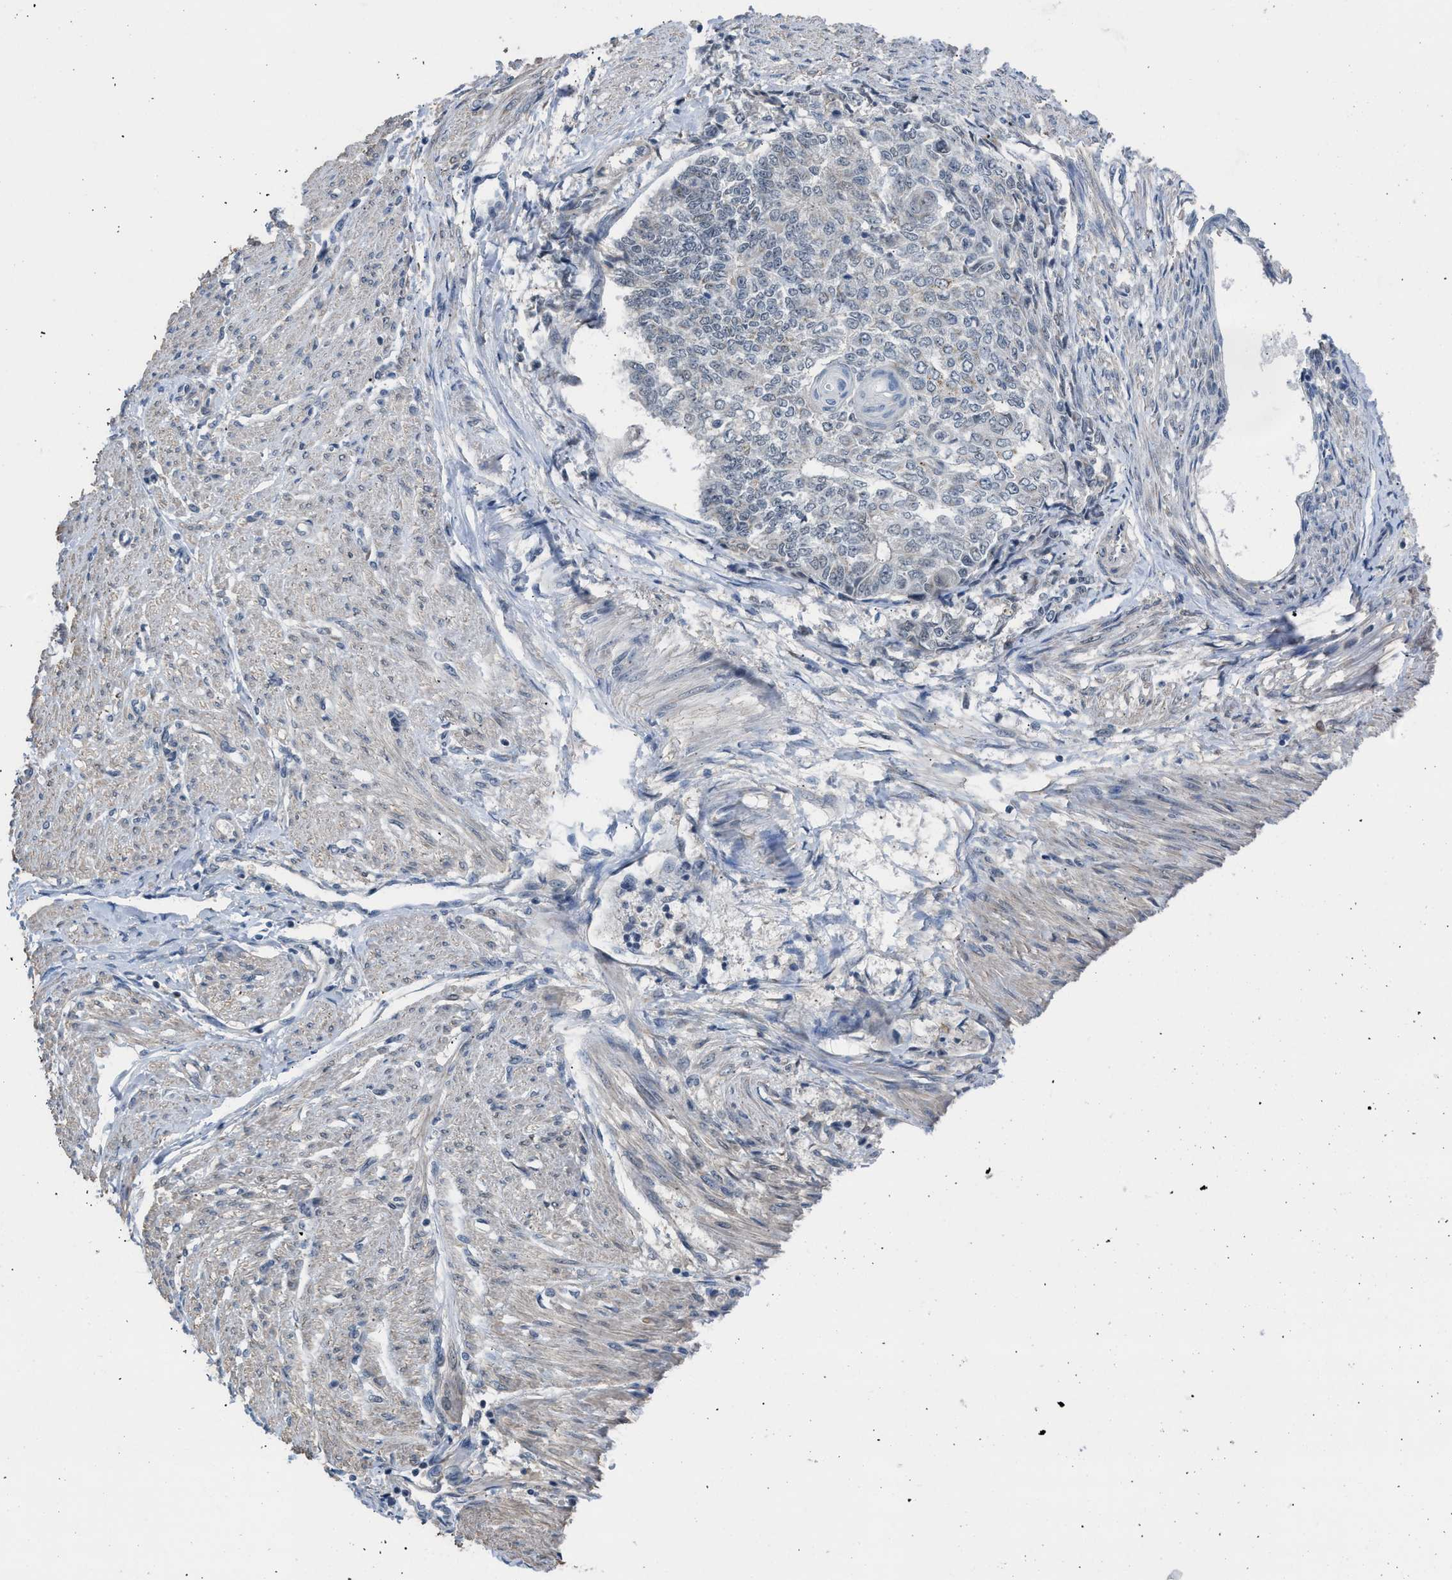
{"staining": {"intensity": "negative", "quantity": "none", "location": "none"}, "tissue": "endometrial cancer", "cell_type": "Tumor cells", "image_type": "cancer", "snomed": [{"axis": "morphology", "description": "Adenocarcinoma, NOS"}, {"axis": "topography", "description": "Endometrium"}], "caption": "This is an immunohistochemistry (IHC) image of adenocarcinoma (endometrial). There is no expression in tumor cells.", "gene": "TERF2IP", "patient": {"sex": "female", "age": 32}}